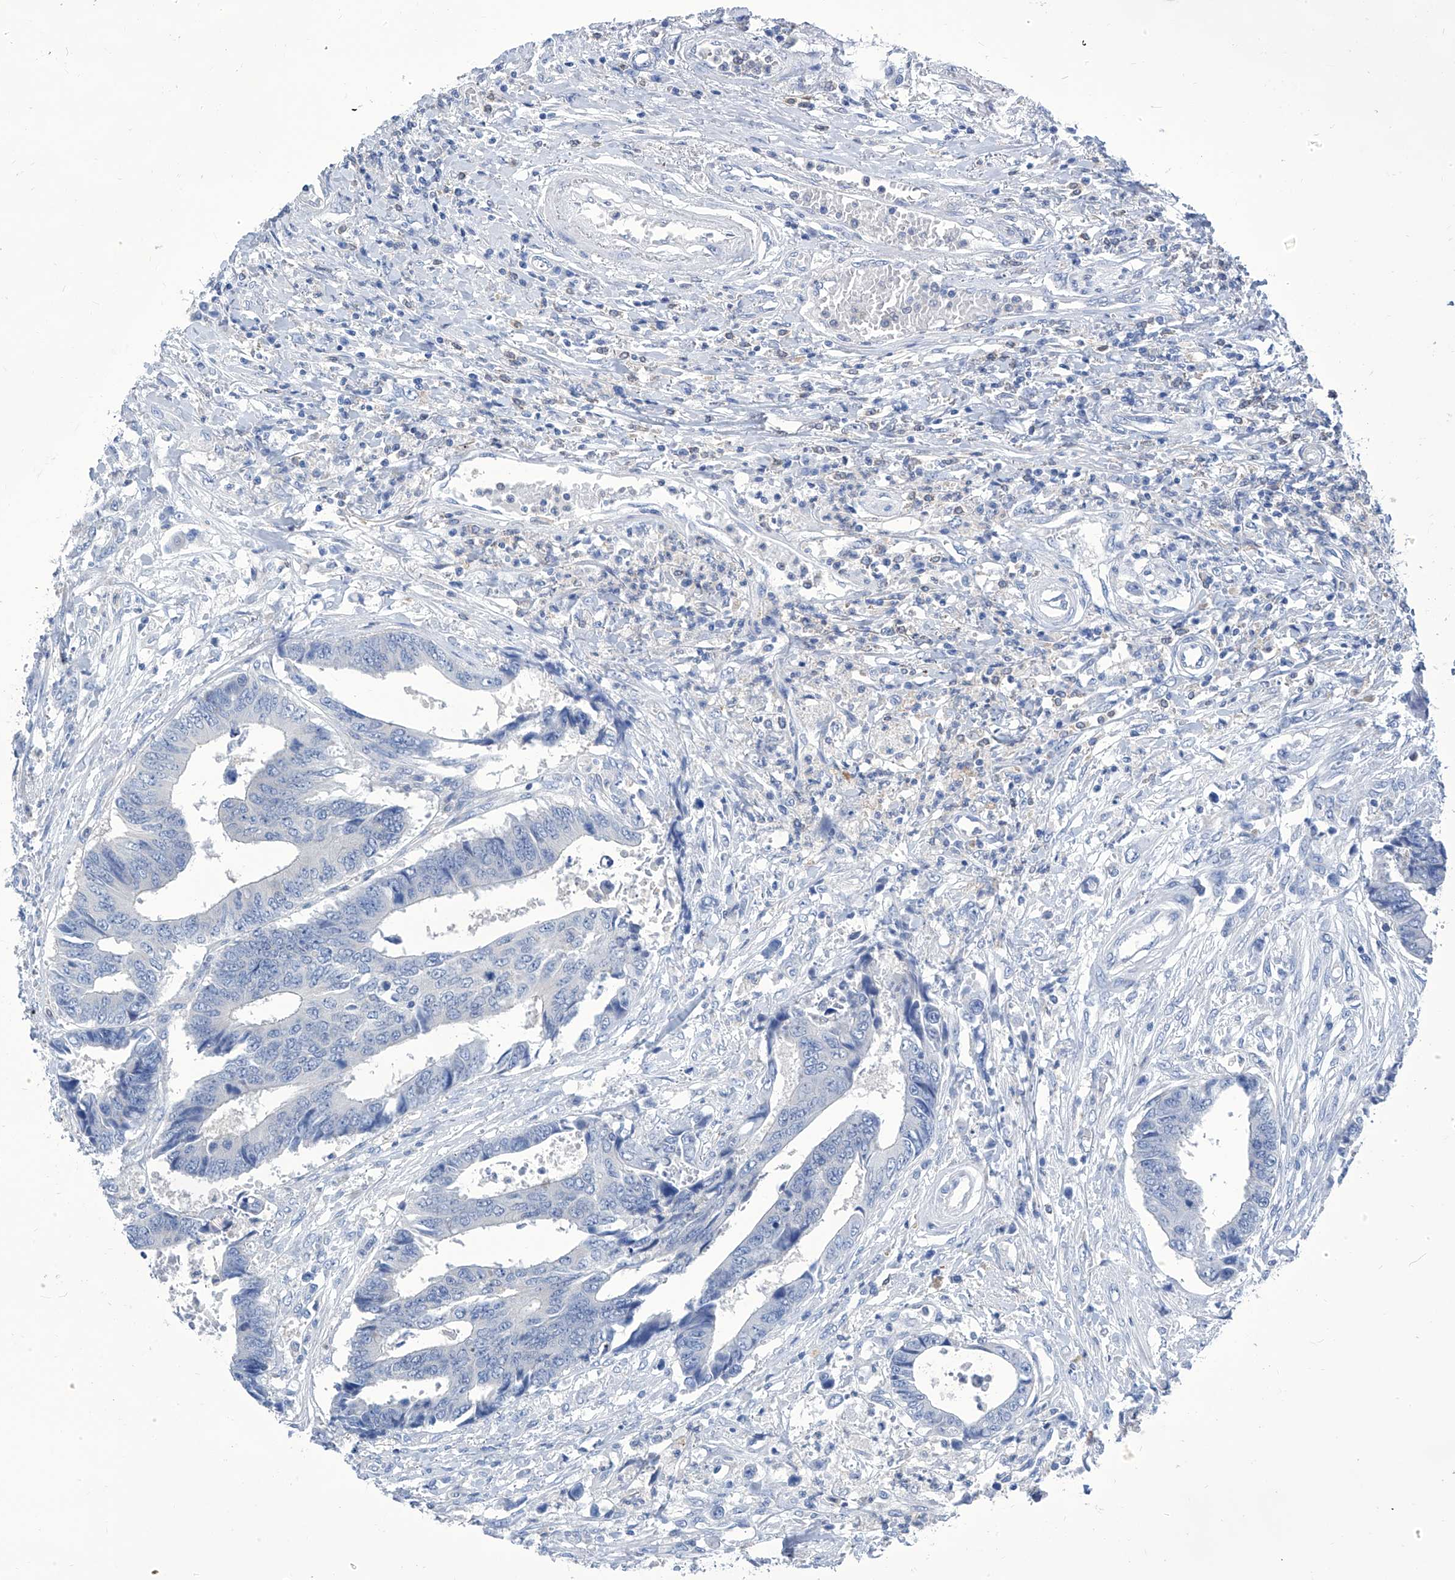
{"staining": {"intensity": "negative", "quantity": "none", "location": "none"}, "tissue": "colorectal cancer", "cell_type": "Tumor cells", "image_type": "cancer", "snomed": [{"axis": "morphology", "description": "Adenocarcinoma, NOS"}, {"axis": "topography", "description": "Rectum"}], "caption": "The micrograph reveals no staining of tumor cells in colorectal cancer.", "gene": "IMPA2", "patient": {"sex": "male", "age": 84}}